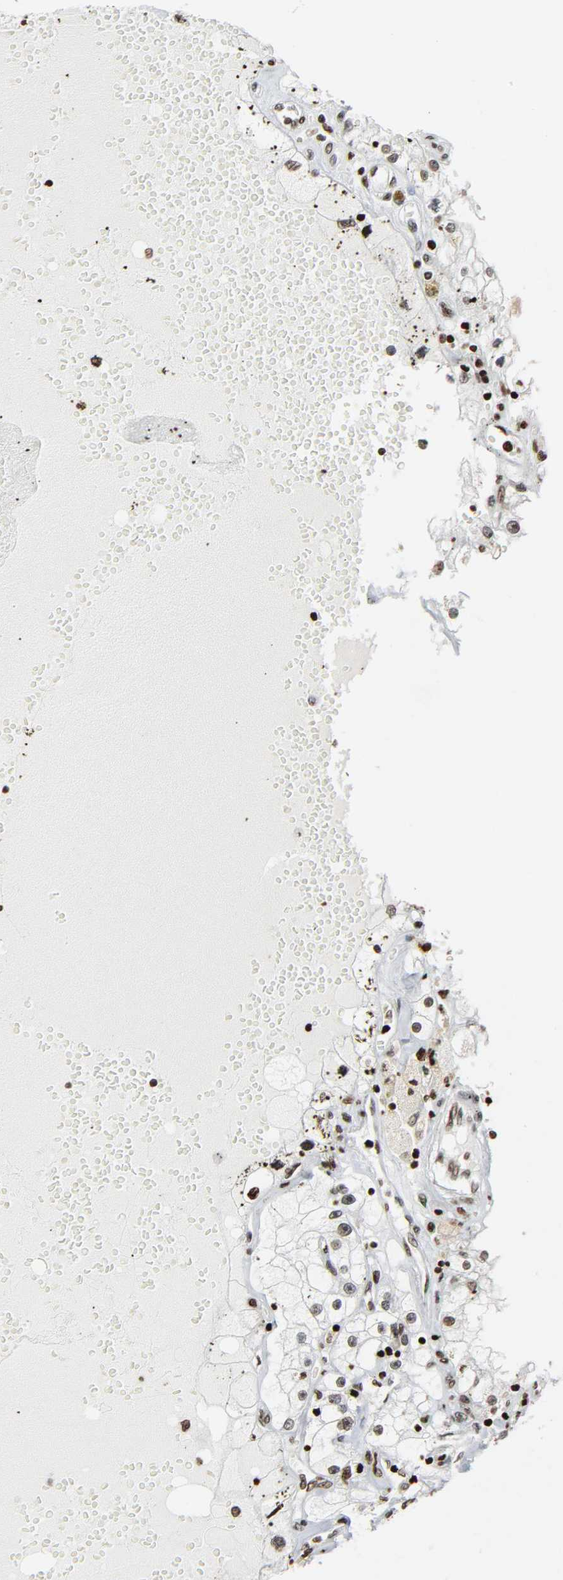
{"staining": {"intensity": "moderate", "quantity": ">75%", "location": "nuclear"}, "tissue": "renal cancer", "cell_type": "Tumor cells", "image_type": "cancer", "snomed": [{"axis": "morphology", "description": "Adenocarcinoma, NOS"}, {"axis": "topography", "description": "Kidney"}], "caption": "DAB immunohistochemical staining of human renal cancer (adenocarcinoma) demonstrates moderate nuclear protein expression in about >75% of tumor cells.", "gene": "RXRA", "patient": {"sex": "male", "age": 56}}